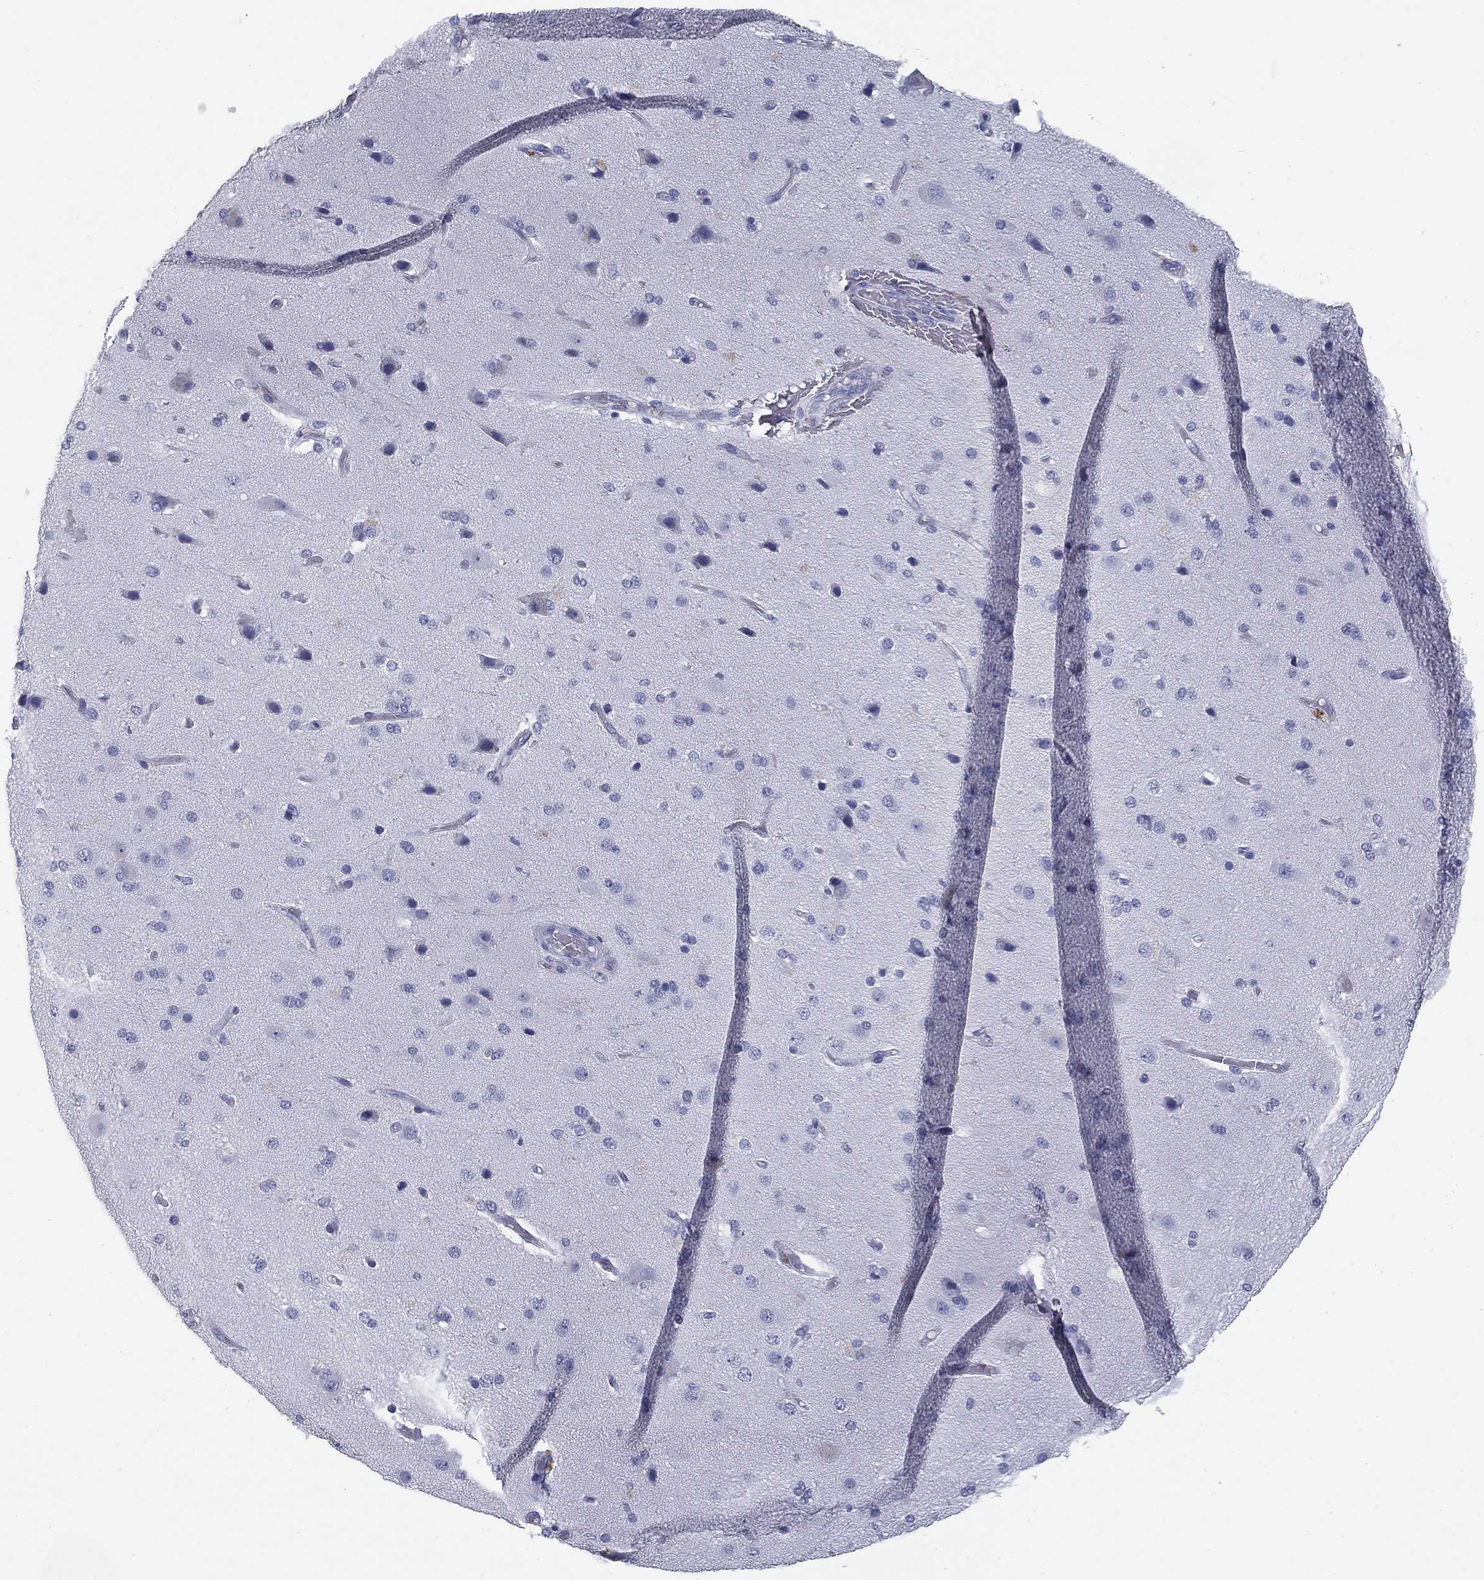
{"staining": {"intensity": "negative", "quantity": "none", "location": "none"}, "tissue": "cerebral cortex", "cell_type": "Endothelial cells", "image_type": "normal", "snomed": [{"axis": "morphology", "description": "Normal tissue, NOS"}, {"axis": "morphology", "description": "Glioma, malignant, High grade"}, {"axis": "topography", "description": "Cerebral cortex"}], "caption": "Endothelial cells show no significant staining in unremarkable cerebral cortex. (Brightfield microscopy of DAB (3,3'-diaminobenzidine) IHC at high magnification).", "gene": "CD79B", "patient": {"sex": "male", "age": 77}}